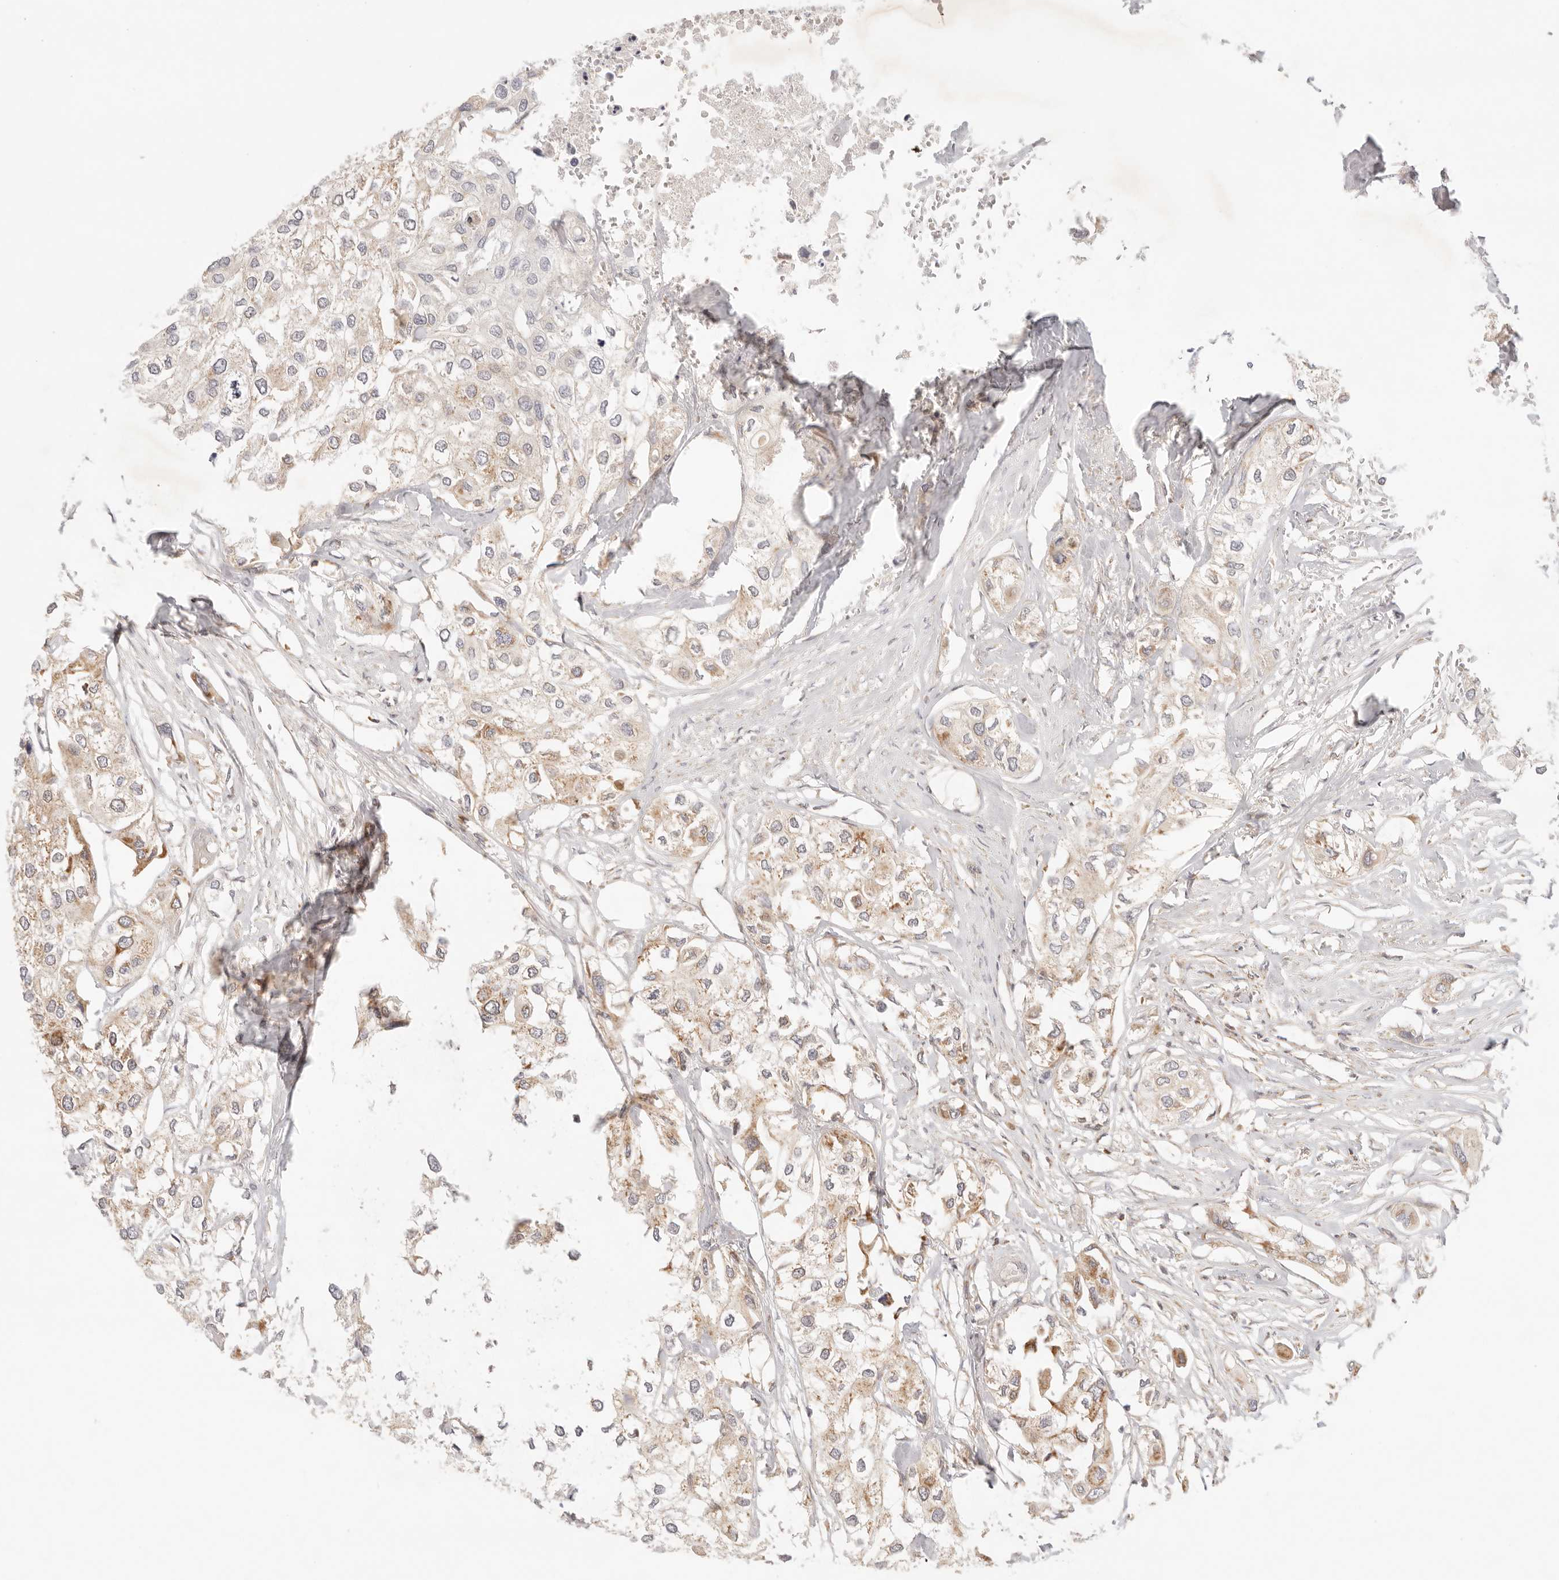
{"staining": {"intensity": "moderate", "quantity": "25%-75%", "location": "cytoplasmic/membranous"}, "tissue": "urothelial cancer", "cell_type": "Tumor cells", "image_type": "cancer", "snomed": [{"axis": "morphology", "description": "Urothelial carcinoma, High grade"}, {"axis": "topography", "description": "Urinary bladder"}], "caption": "High-grade urothelial carcinoma was stained to show a protein in brown. There is medium levels of moderate cytoplasmic/membranous expression in about 25%-75% of tumor cells.", "gene": "COA6", "patient": {"sex": "male", "age": 64}}